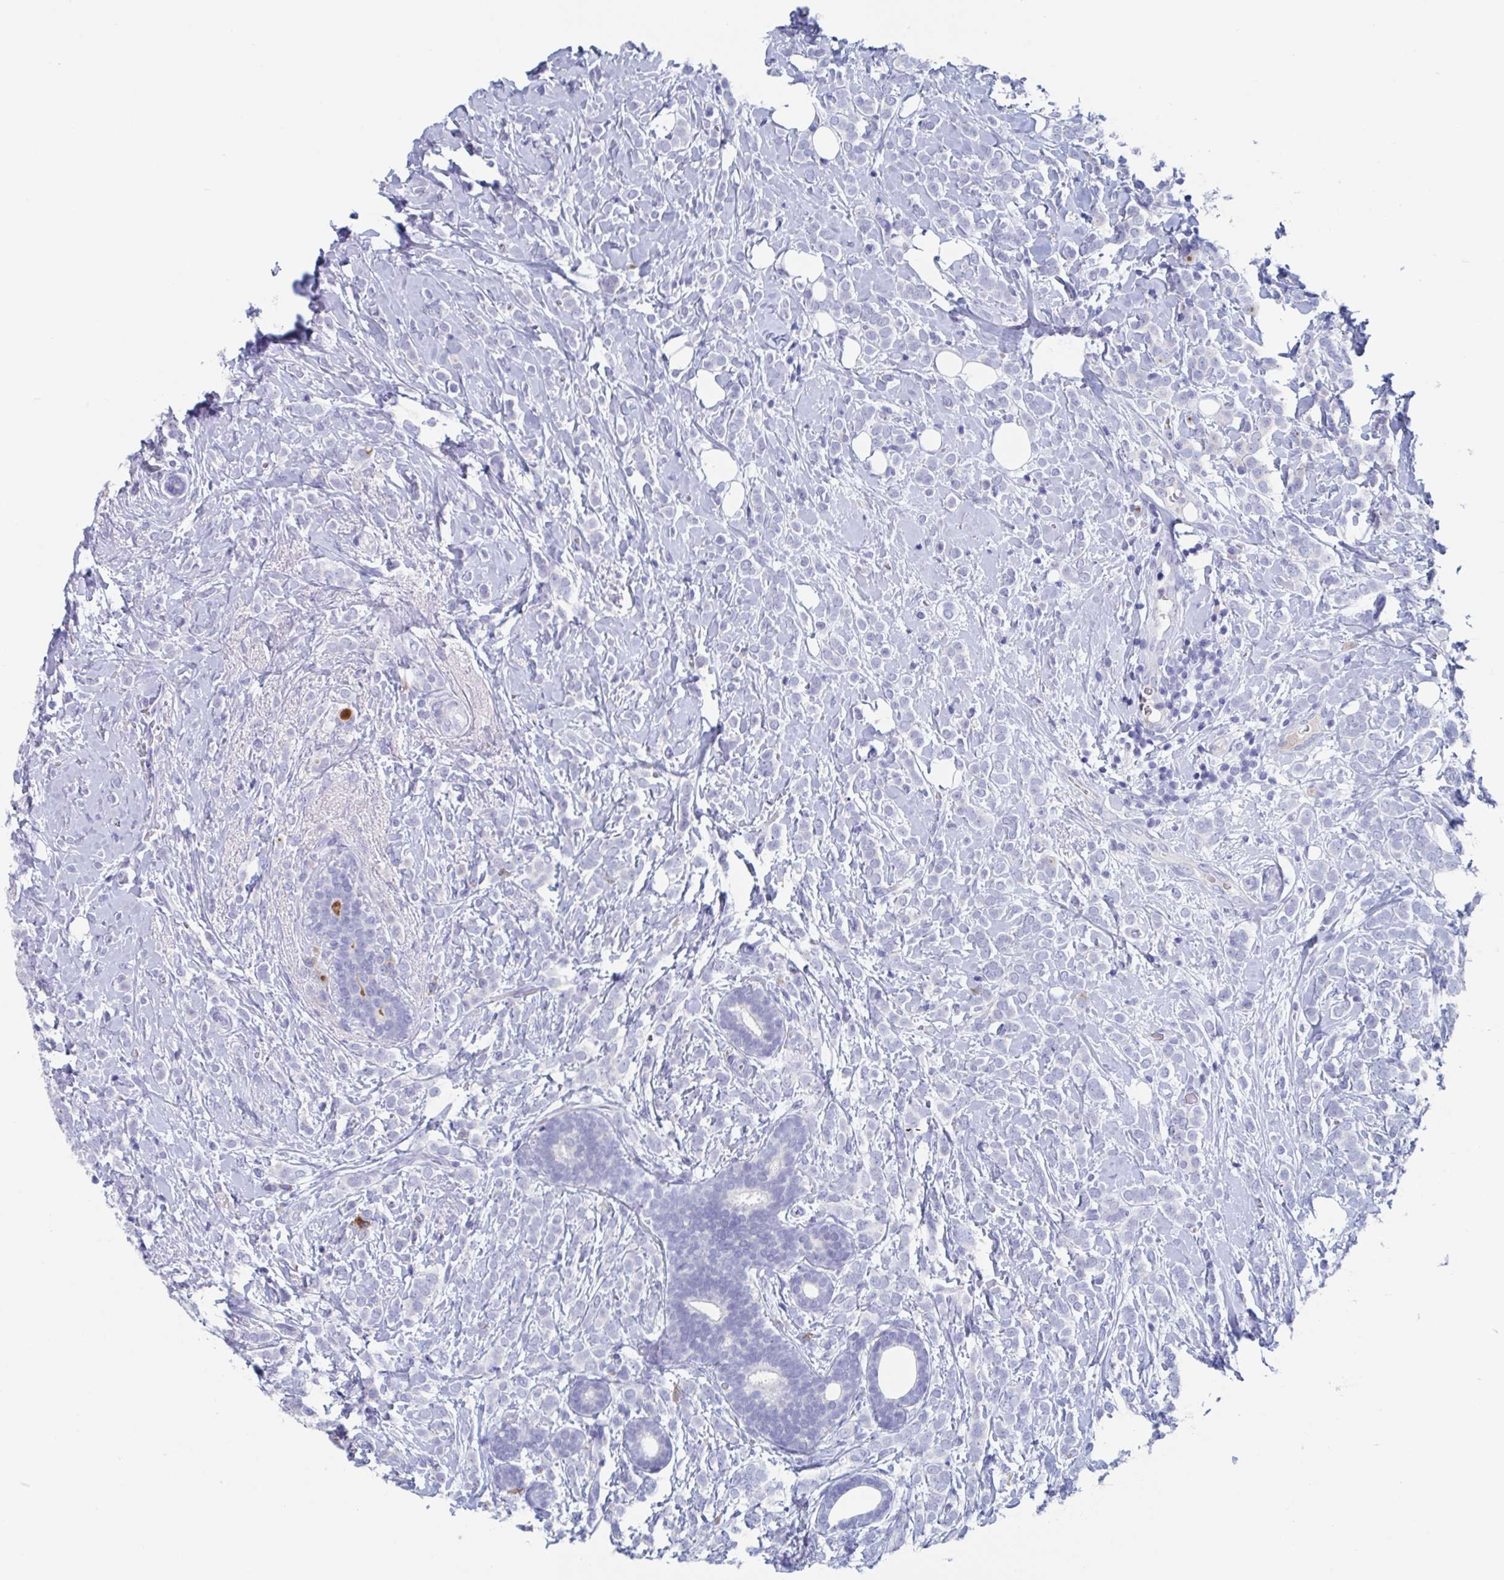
{"staining": {"intensity": "negative", "quantity": "none", "location": "none"}, "tissue": "breast cancer", "cell_type": "Tumor cells", "image_type": "cancer", "snomed": [{"axis": "morphology", "description": "Lobular carcinoma"}, {"axis": "topography", "description": "Breast"}], "caption": "Immunohistochemistry (IHC) of human breast lobular carcinoma displays no positivity in tumor cells.", "gene": "NT5C3B", "patient": {"sex": "female", "age": 49}}